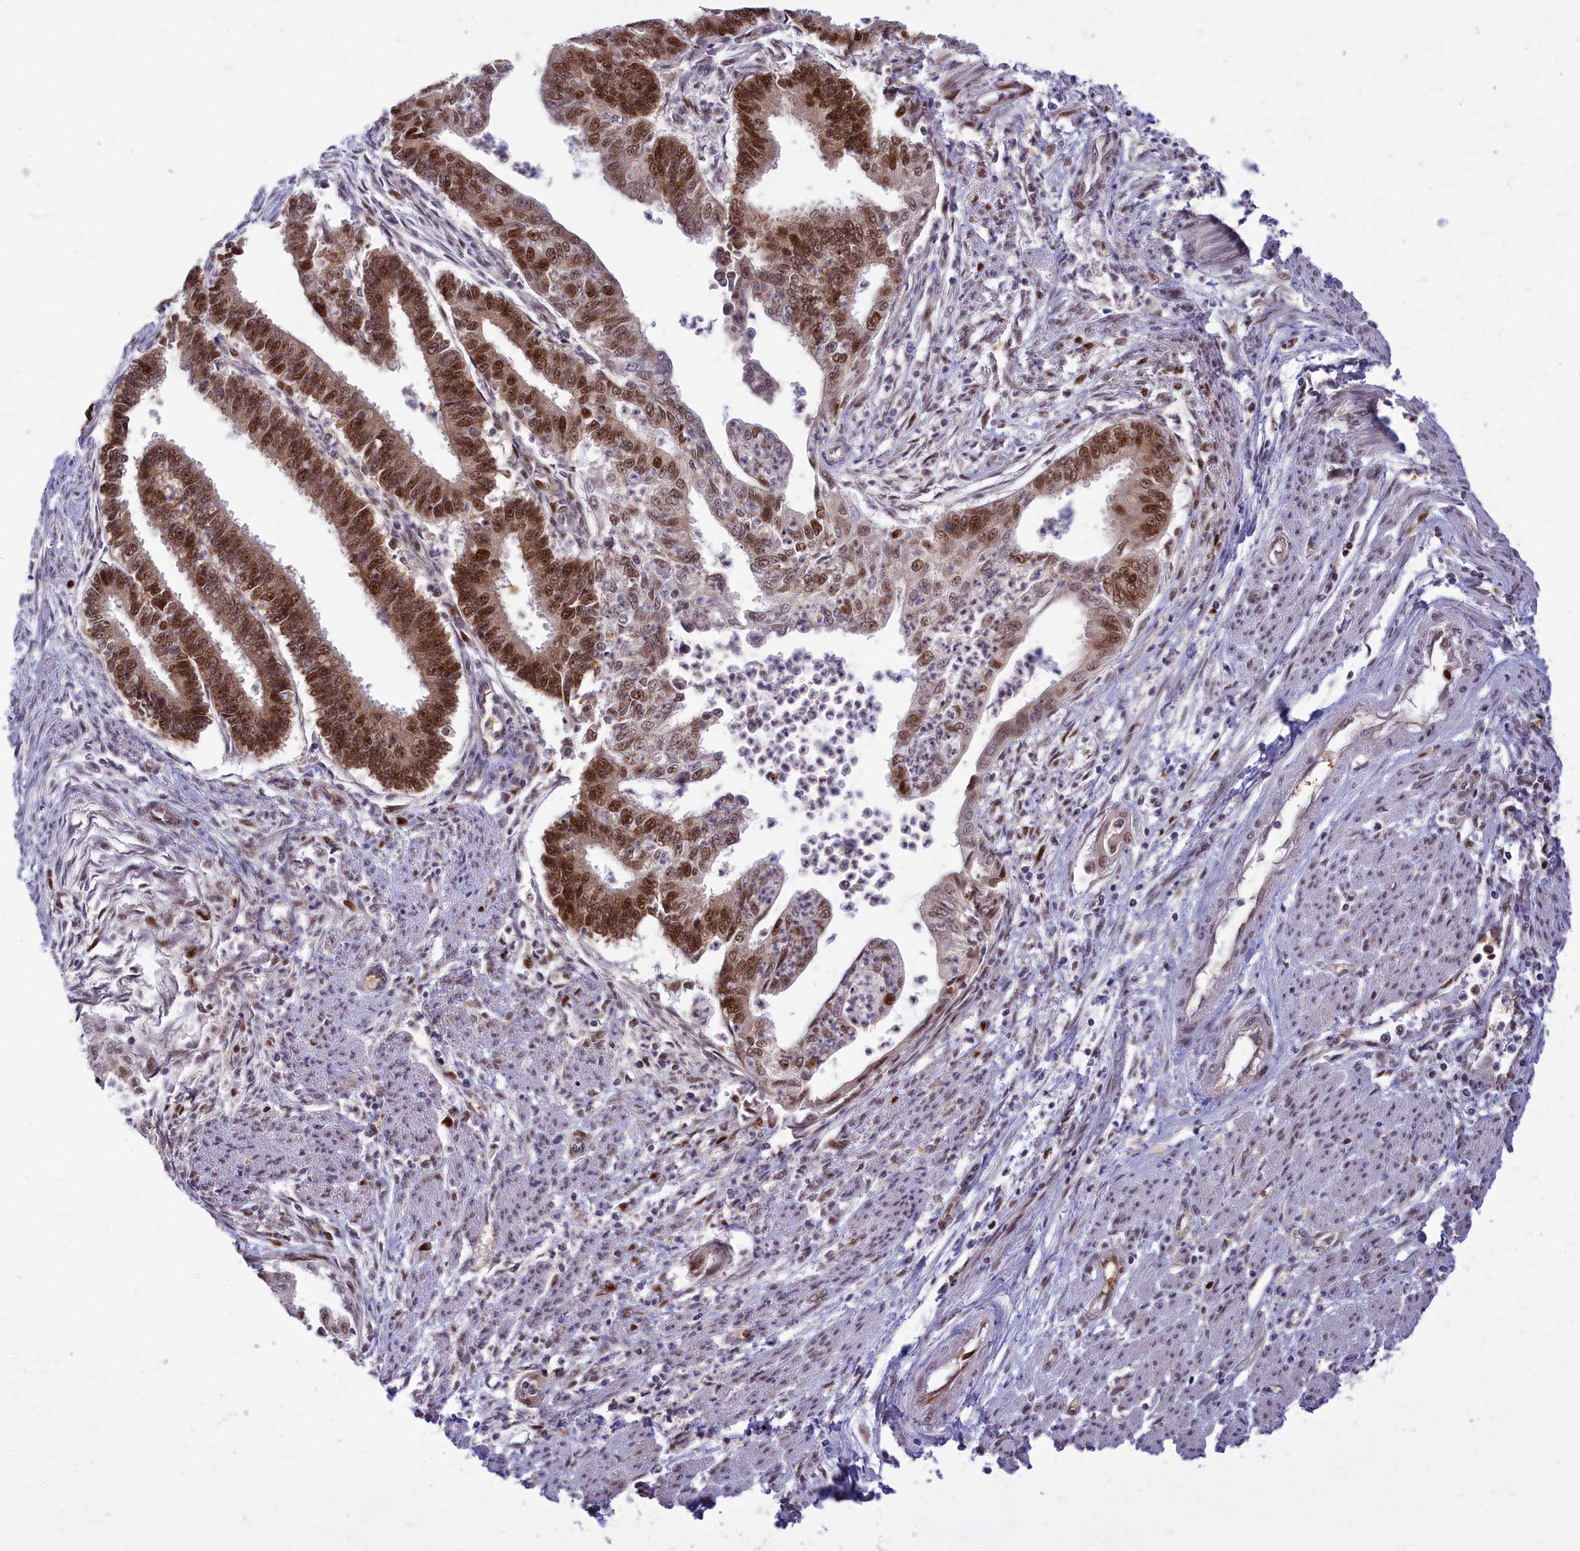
{"staining": {"intensity": "moderate", "quantity": ">75%", "location": "nuclear"}, "tissue": "endometrial cancer", "cell_type": "Tumor cells", "image_type": "cancer", "snomed": [{"axis": "morphology", "description": "Adenocarcinoma, NOS"}, {"axis": "topography", "description": "Endometrium"}], "caption": "Endometrial cancer (adenocarcinoma) was stained to show a protein in brown. There is medium levels of moderate nuclear staining in about >75% of tumor cells. Using DAB (3,3'-diaminobenzidine) (brown) and hematoxylin (blue) stains, captured at high magnification using brightfield microscopy.", "gene": "EARS2", "patient": {"sex": "female", "age": 73}}